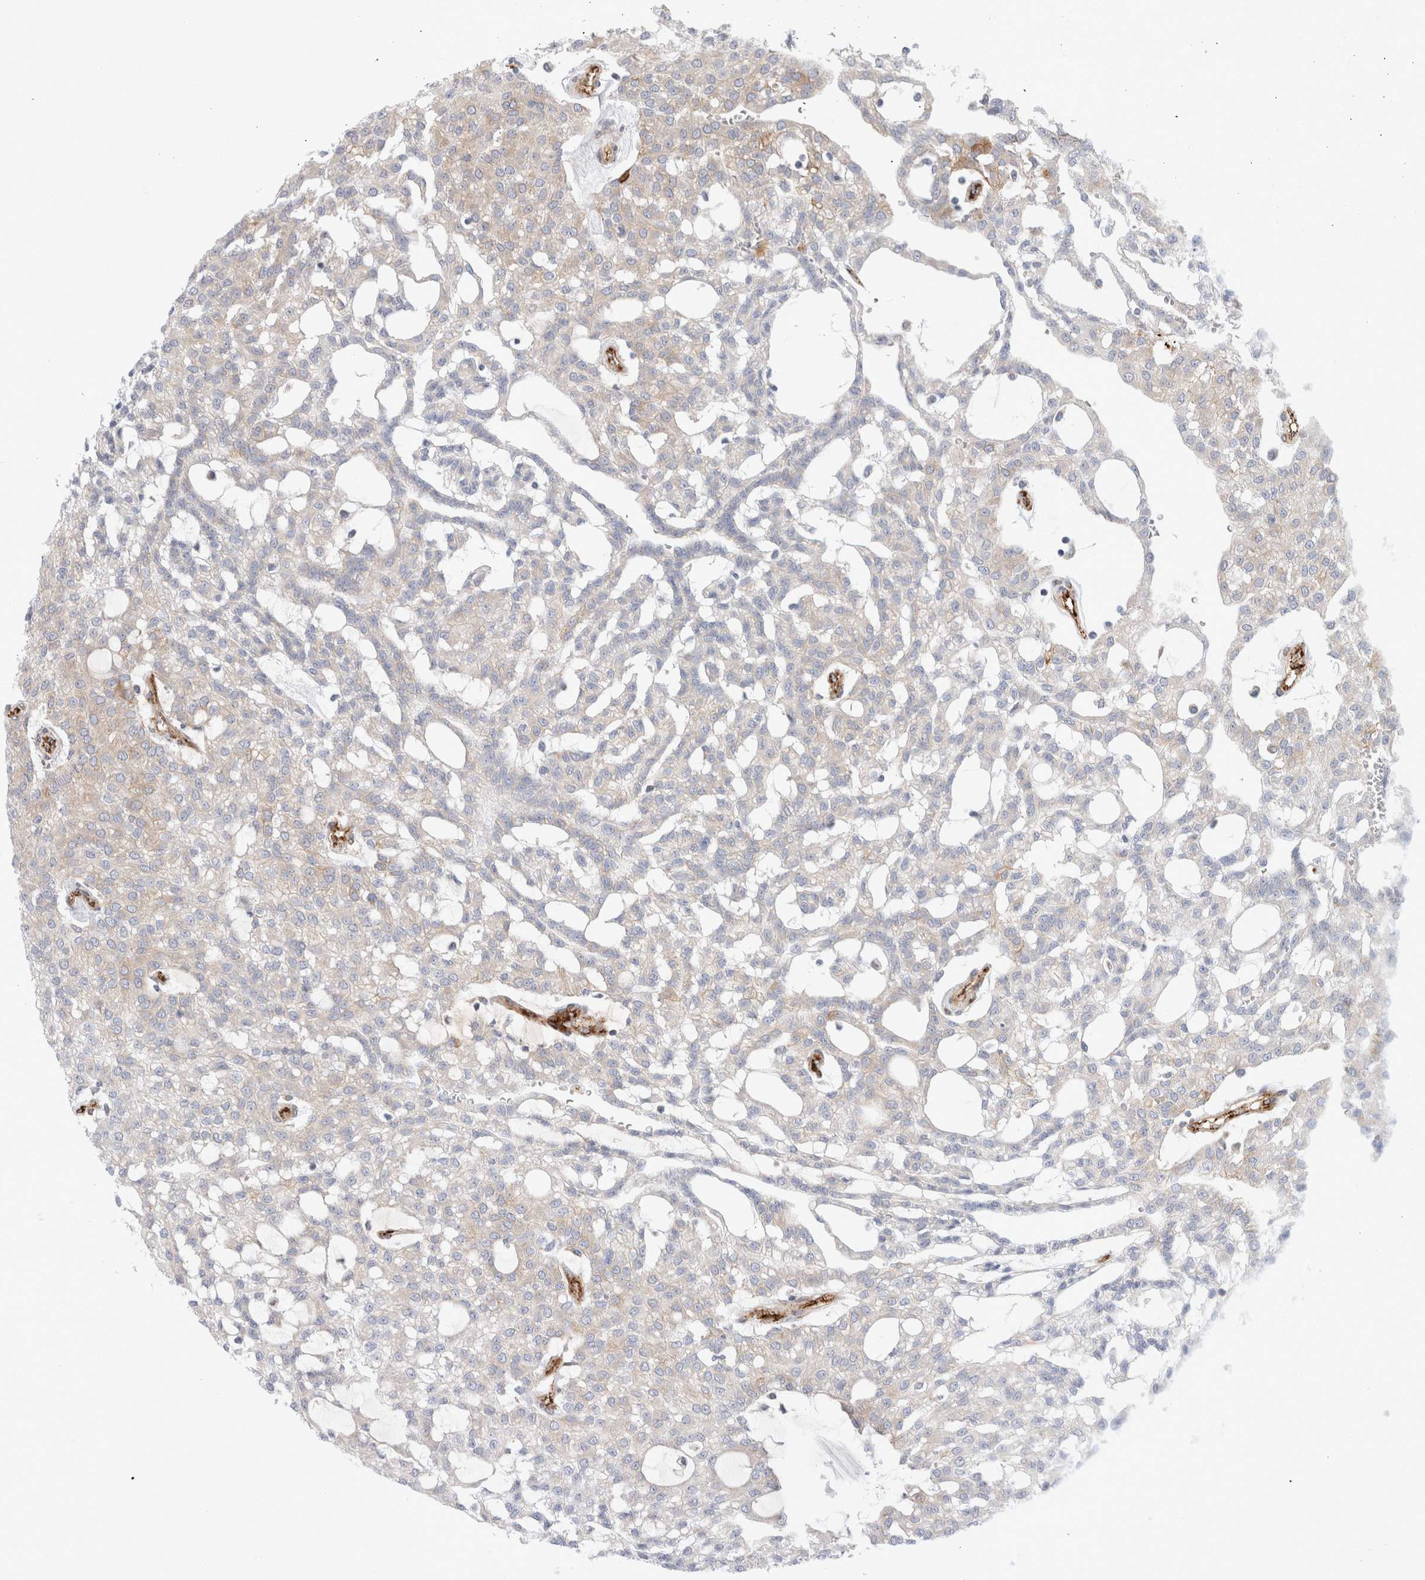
{"staining": {"intensity": "weak", "quantity": "25%-75%", "location": "cytoplasmic/membranous"}, "tissue": "renal cancer", "cell_type": "Tumor cells", "image_type": "cancer", "snomed": [{"axis": "morphology", "description": "Adenocarcinoma, NOS"}, {"axis": "topography", "description": "Kidney"}], "caption": "Protein analysis of renal cancer (adenocarcinoma) tissue shows weak cytoplasmic/membranous staining in about 25%-75% of tumor cells.", "gene": "CNPY4", "patient": {"sex": "male", "age": 63}}